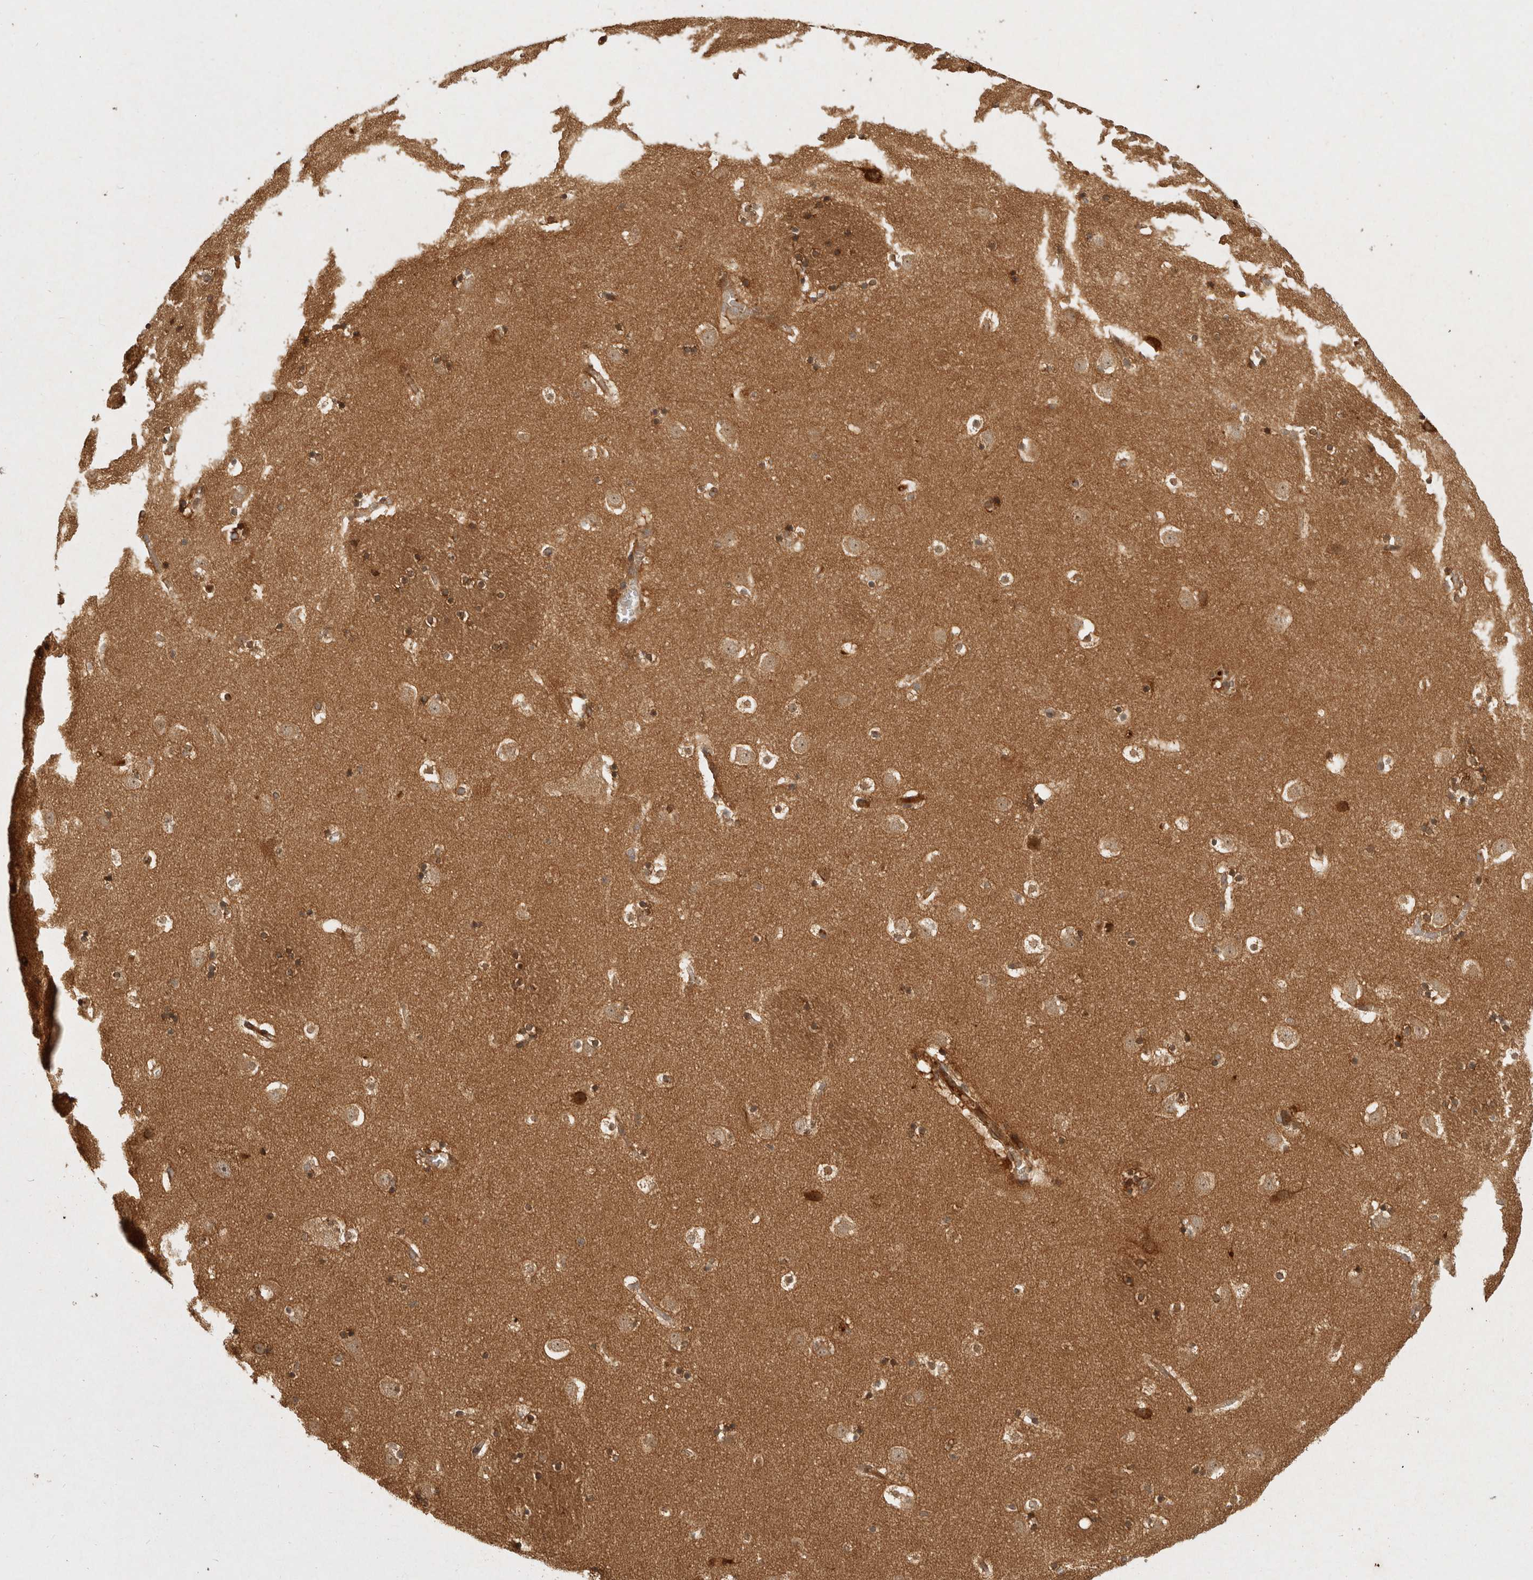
{"staining": {"intensity": "strong", "quantity": "25%-75%", "location": "cytoplasmic/membranous"}, "tissue": "caudate", "cell_type": "Glial cells", "image_type": "normal", "snomed": [{"axis": "morphology", "description": "Normal tissue, NOS"}, {"axis": "topography", "description": "Lateral ventricle wall"}], "caption": "Caudate stained with immunohistochemistry (IHC) reveals strong cytoplasmic/membranous expression in about 25%-75% of glial cells.", "gene": "CAMSAP2", "patient": {"sex": "male", "age": 45}}